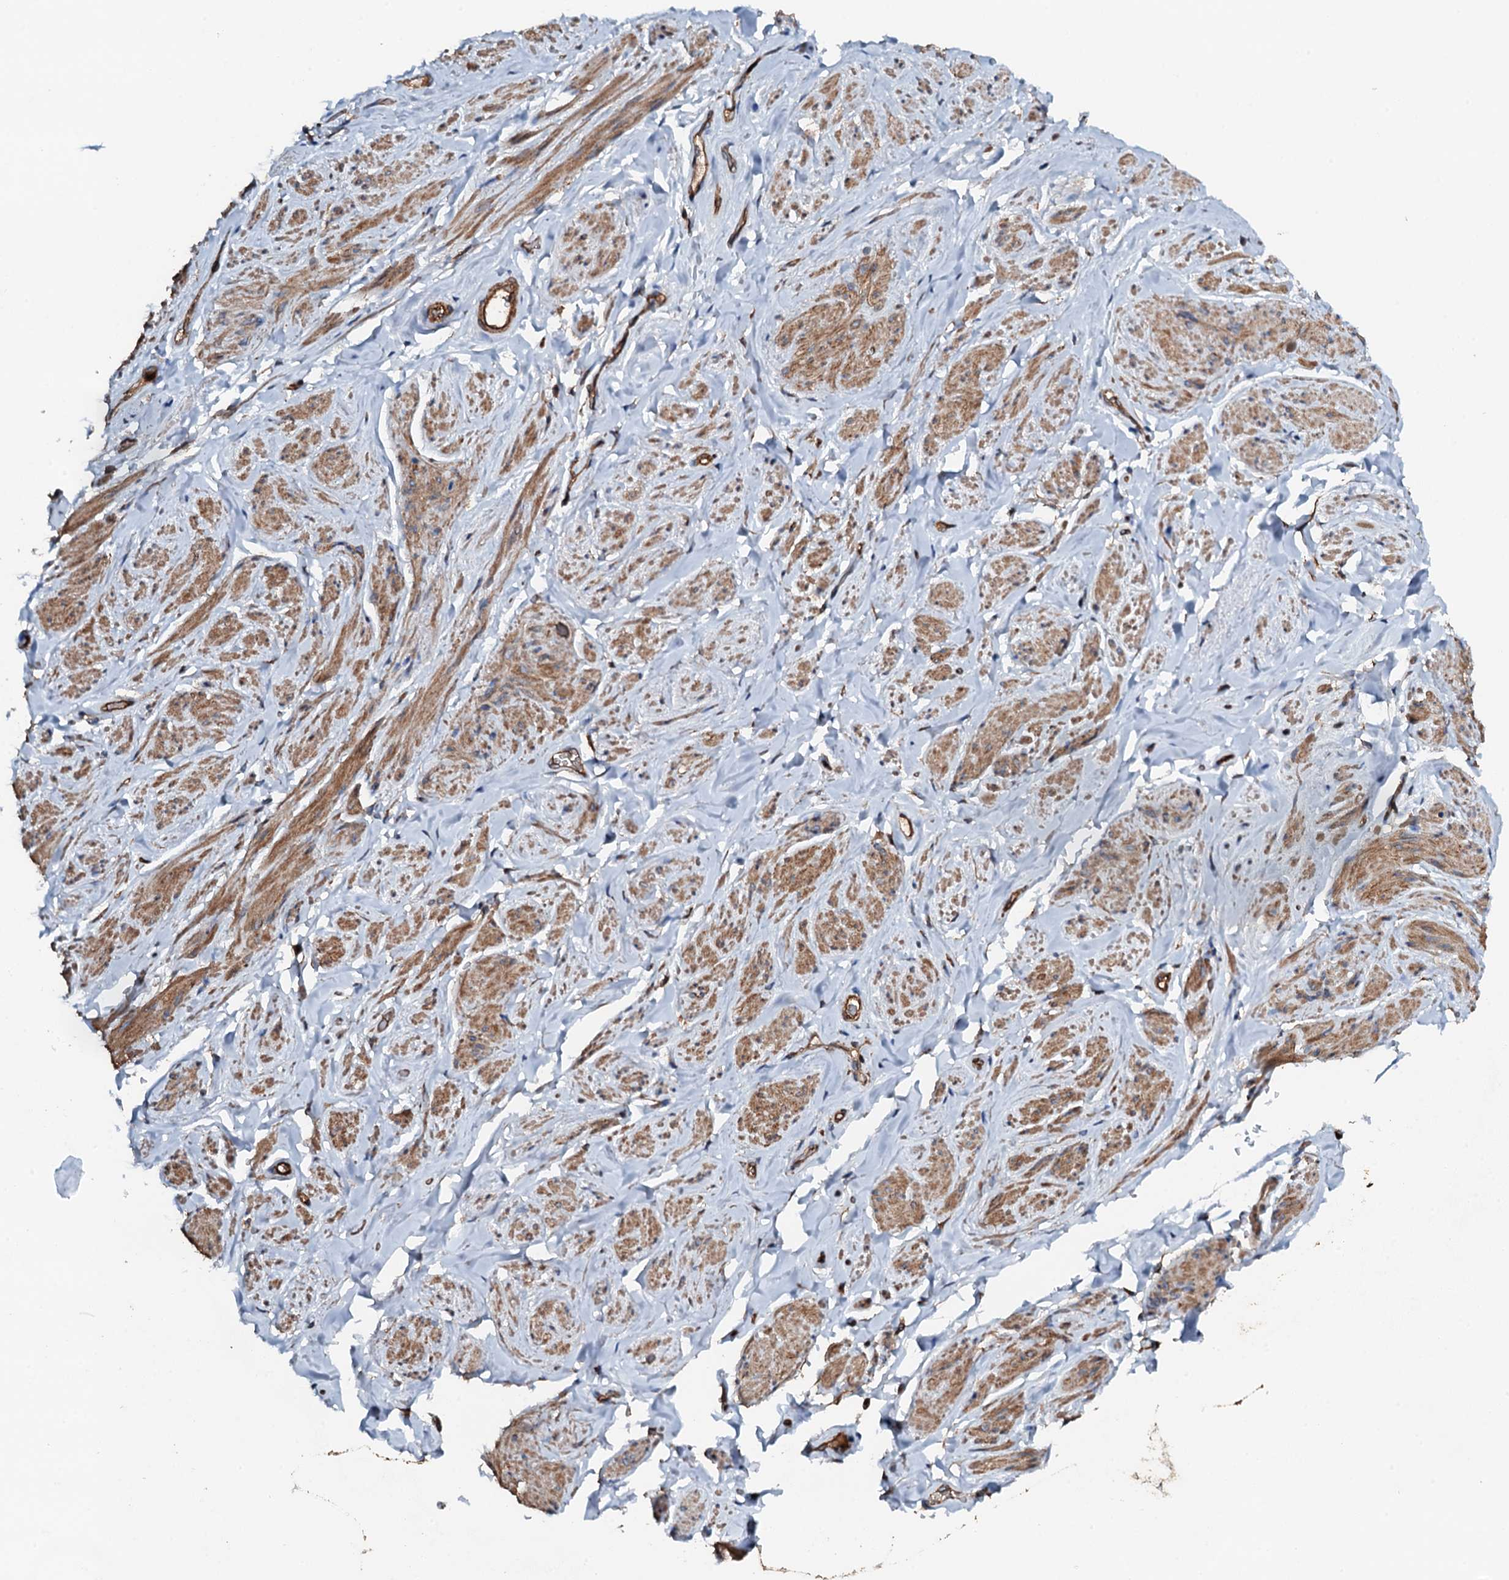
{"staining": {"intensity": "moderate", "quantity": "25%-75%", "location": "cytoplasmic/membranous"}, "tissue": "smooth muscle", "cell_type": "Smooth muscle cells", "image_type": "normal", "snomed": [{"axis": "morphology", "description": "Normal tissue, NOS"}, {"axis": "topography", "description": "Smooth muscle"}, {"axis": "topography", "description": "Peripheral nerve tissue"}], "caption": "A histopathology image of smooth muscle stained for a protein reveals moderate cytoplasmic/membranous brown staining in smooth muscle cells.", "gene": "GRK2", "patient": {"sex": "male", "age": 69}}